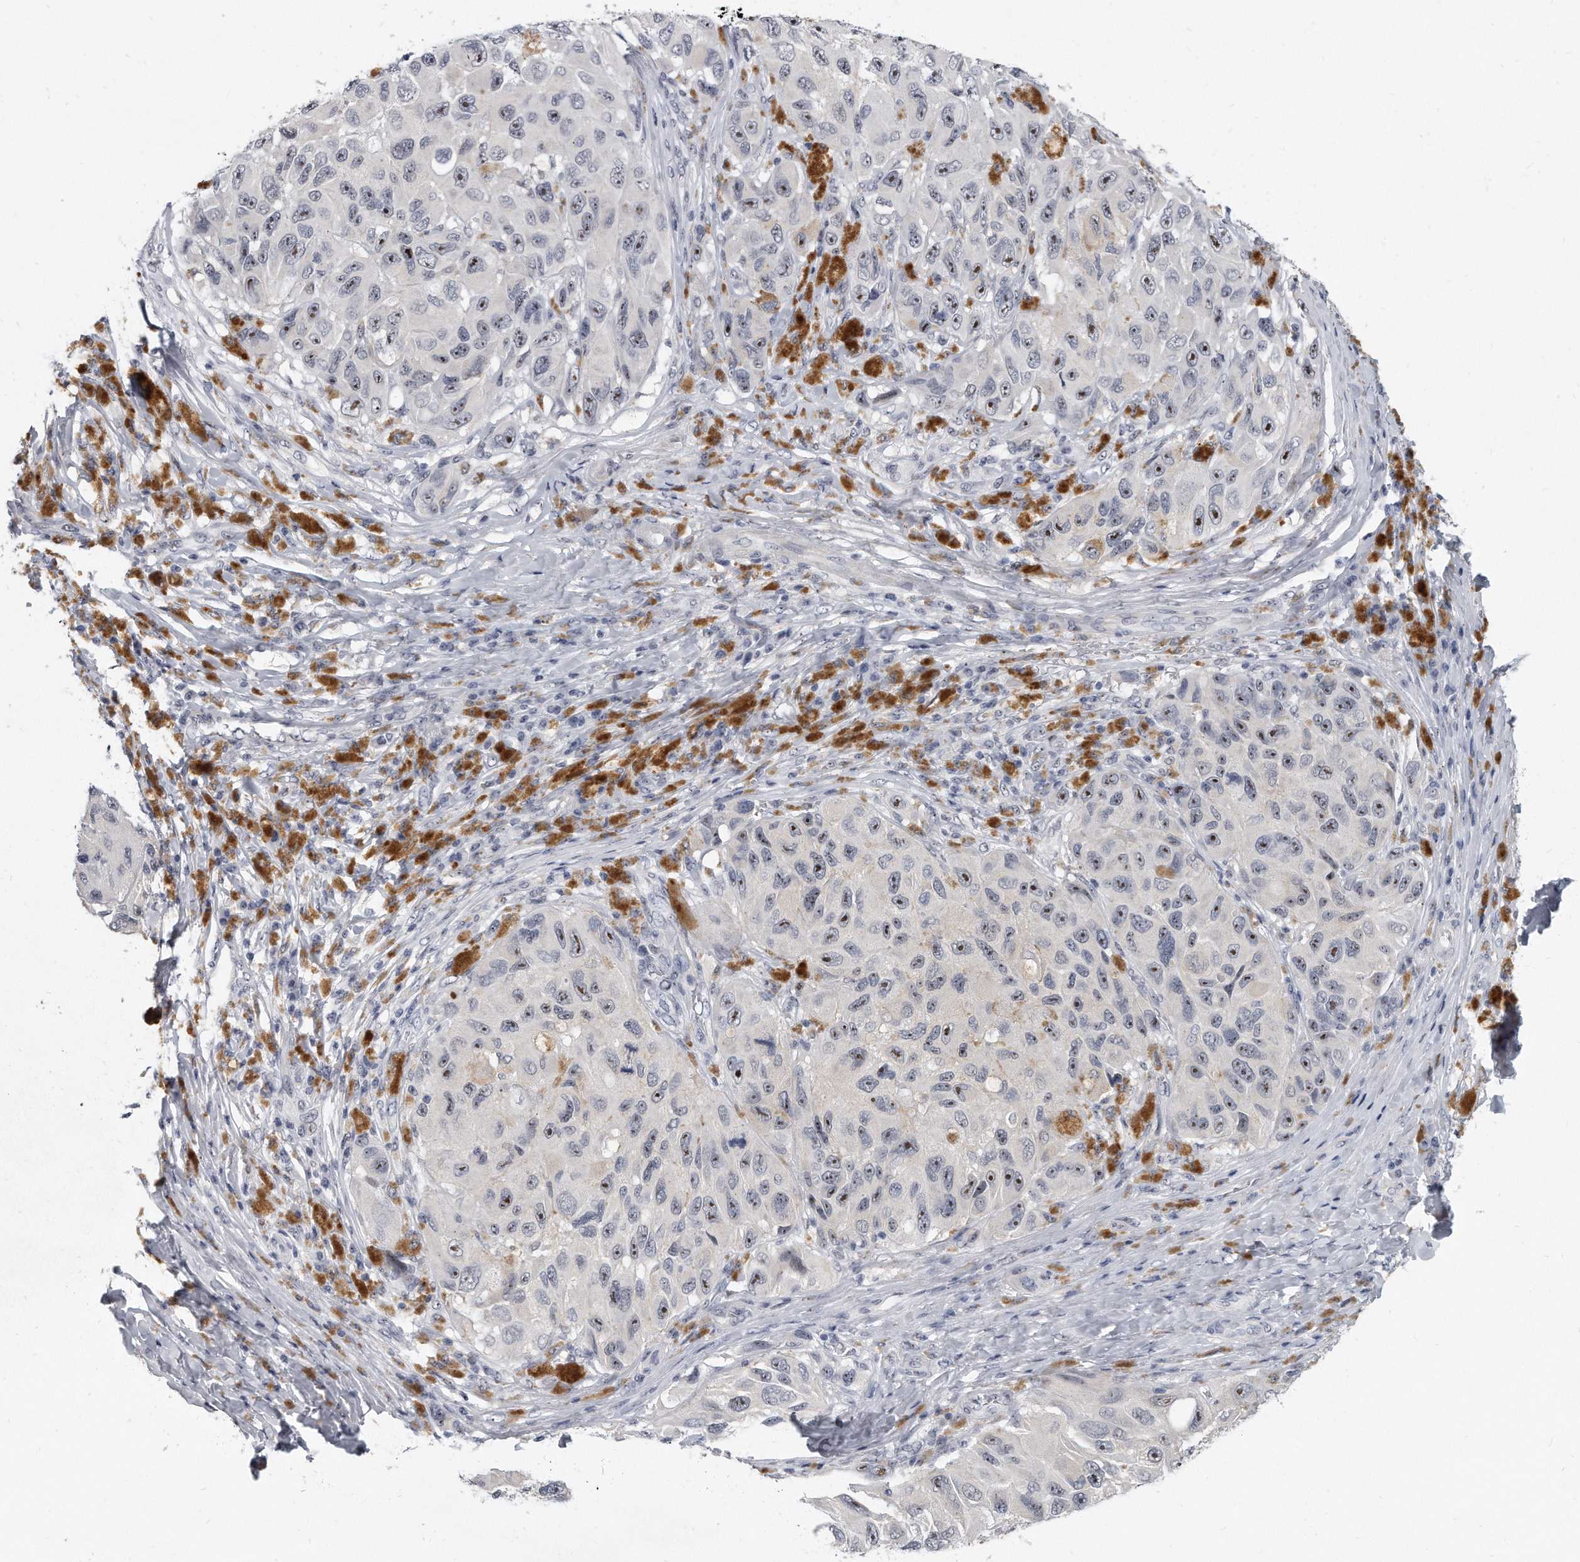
{"staining": {"intensity": "moderate", "quantity": "<25%", "location": "nuclear"}, "tissue": "melanoma", "cell_type": "Tumor cells", "image_type": "cancer", "snomed": [{"axis": "morphology", "description": "Malignant melanoma, NOS"}, {"axis": "topography", "description": "Skin"}], "caption": "A photomicrograph of human melanoma stained for a protein reveals moderate nuclear brown staining in tumor cells.", "gene": "TFCP2L1", "patient": {"sex": "female", "age": 73}}